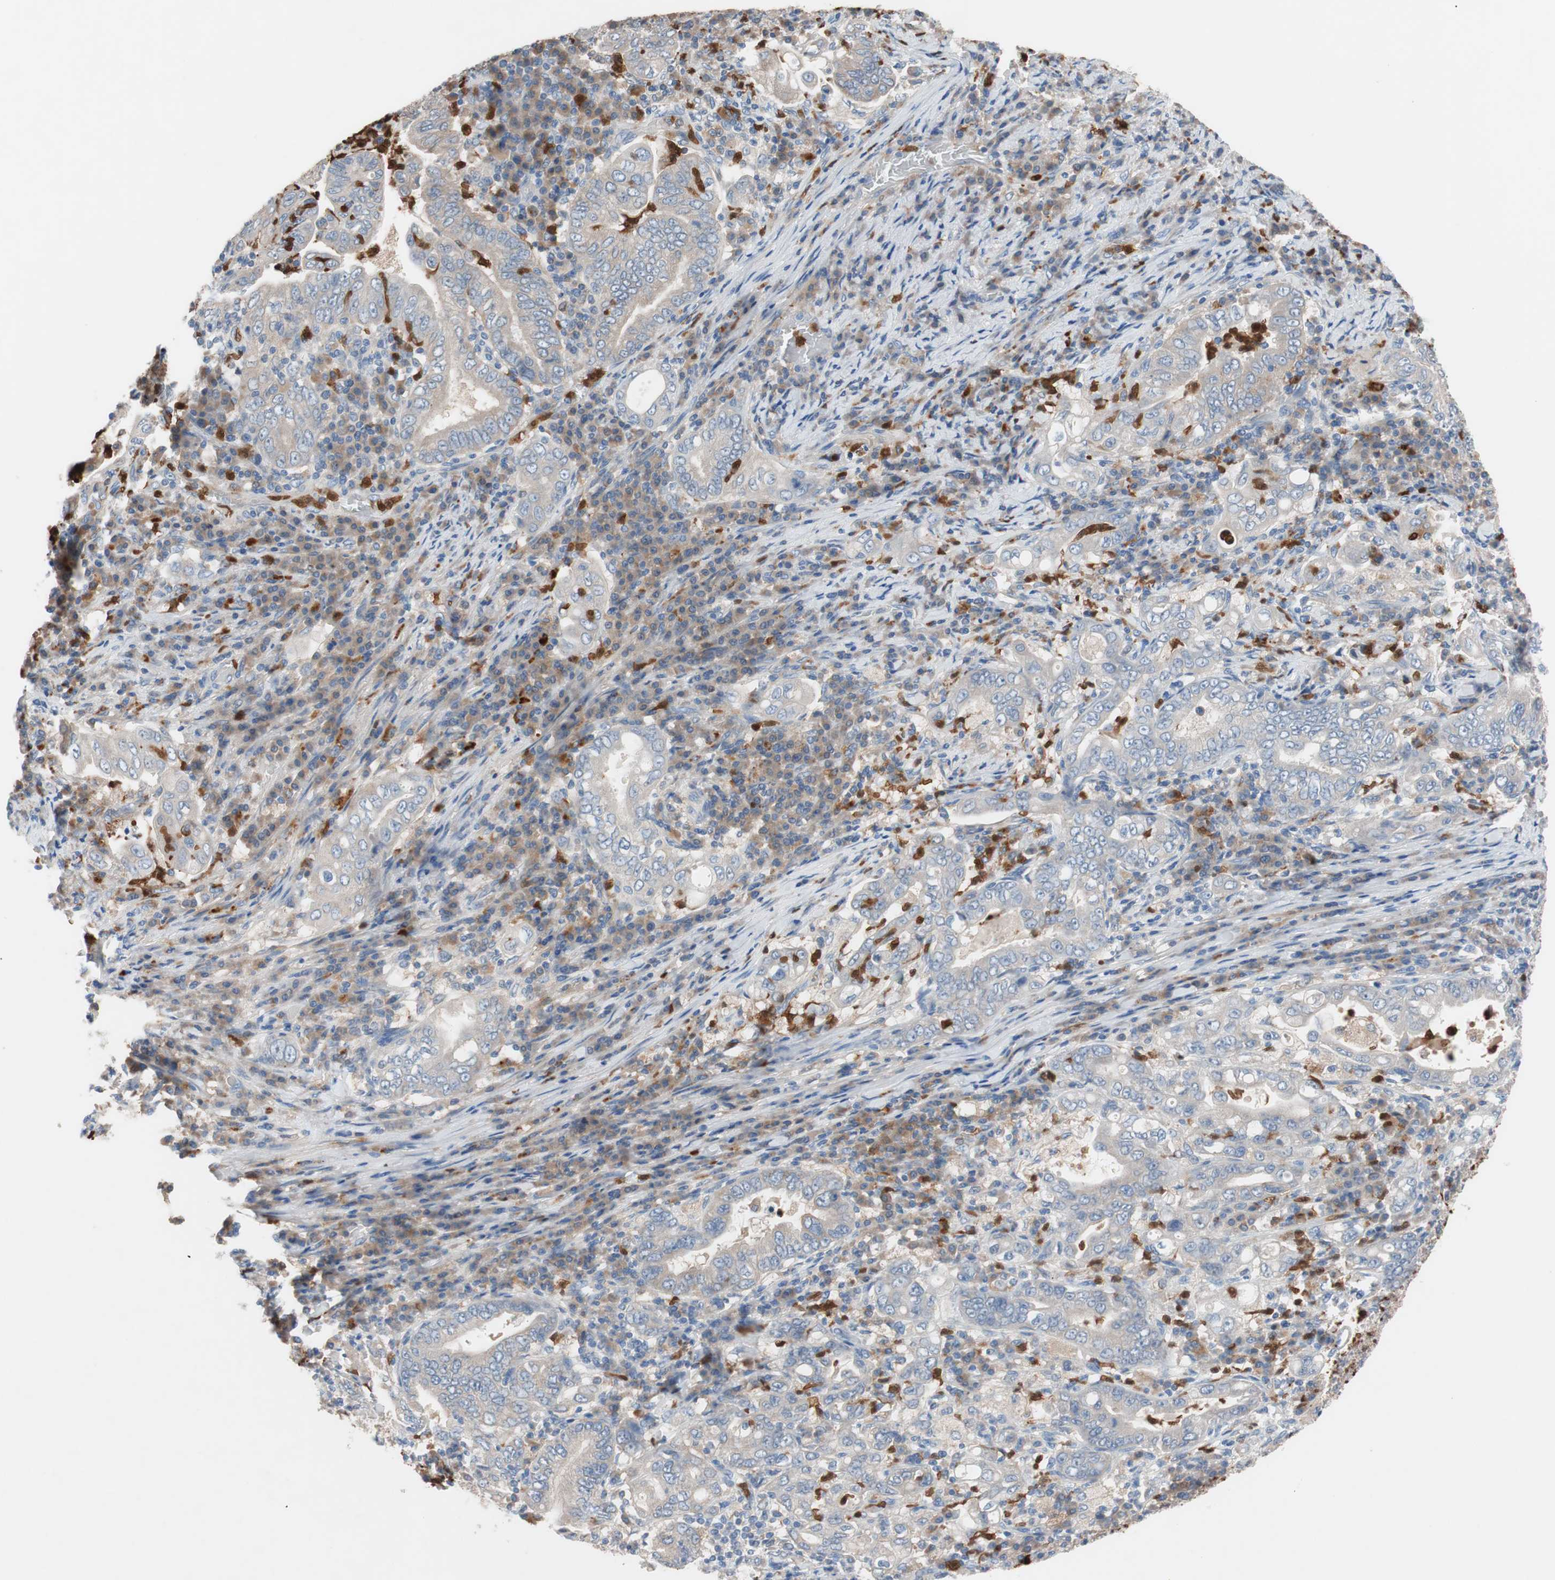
{"staining": {"intensity": "weak", "quantity": ">75%", "location": "cytoplasmic/membranous"}, "tissue": "stomach cancer", "cell_type": "Tumor cells", "image_type": "cancer", "snomed": [{"axis": "morphology", "description": "Normal tissue, NOS"}, {"axis": "morphology", "description": "Adenocarcinoma, NOS"}, {"axis": "topography", "description": "Esophagus"}, {"axis": "topography", "description": "Stomach, upper"}, {"axis": "topography", "description": "Peripheral nerve tissue"}], "caption": "IHC (DAB) staining of human stomach cancer (adenocarcinoma) displays weak cytoplasmic/membranous protein staining in approximately >75% of tumor cells.", "gene": "CLEC4D", "patient": {"sex": "male", "age": 62}}